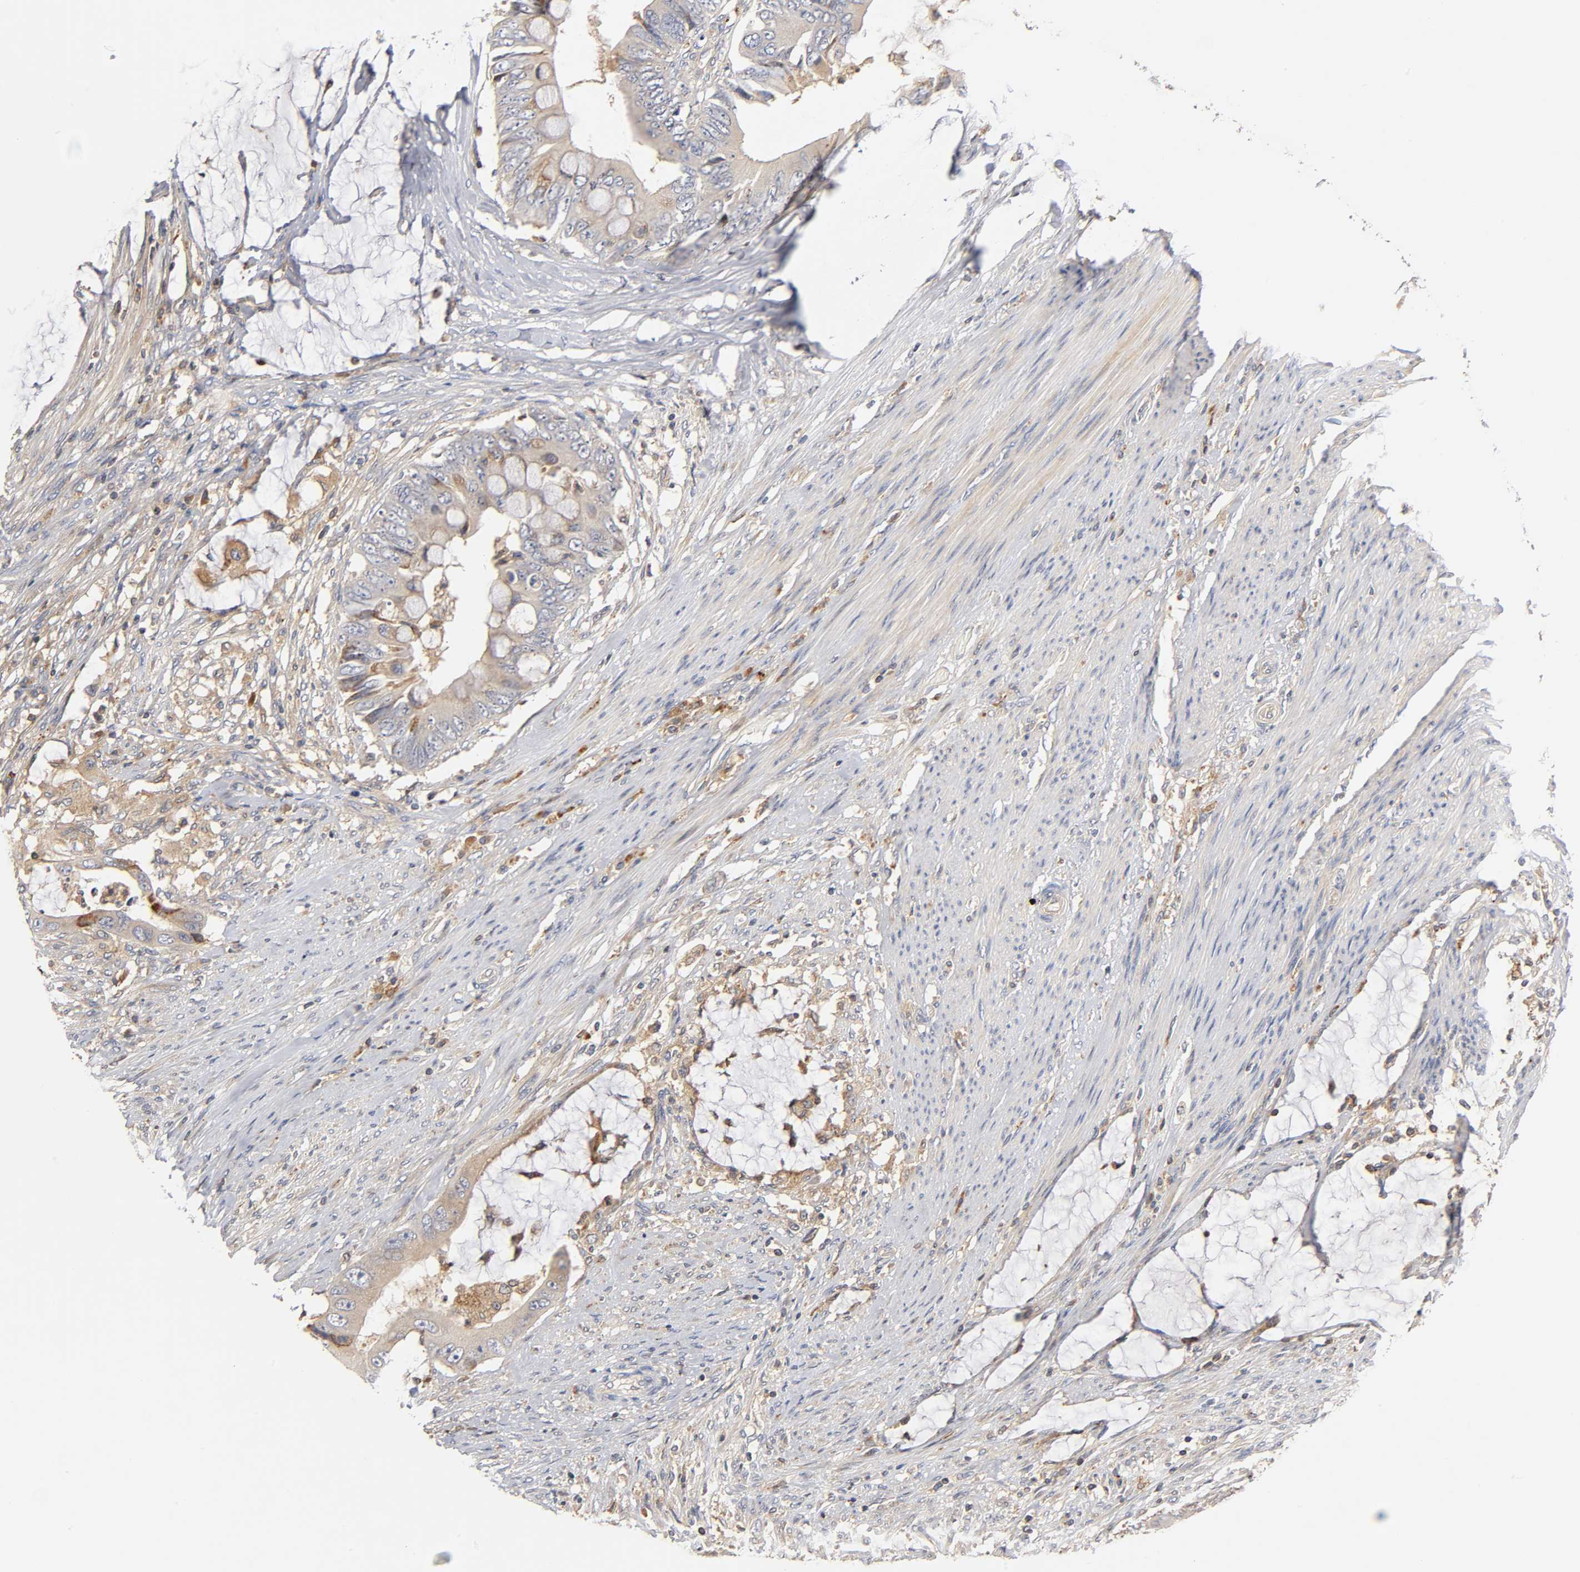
{"staining": {"intensity": "weak", "quantity": ">75%", "location": "cytoplasmic/membranous"}, "tissue": "colorectal cancer", "cell_type": "Tumor cells", "image_type": "cancer", "snomed": [{"axis": "morphology", "description": "Adenocarcinoma, NOS"}, {"axis": "topography", "description": "Rectum"}], "caption": "Human colorectal adenocarcinoma stained for a protein (brown) displays weak cytoplasmic/membranous positive expression in about >75% of tumor cells.", "gene": "RHOA", "patient": {"sex": "female", "age": 77}}